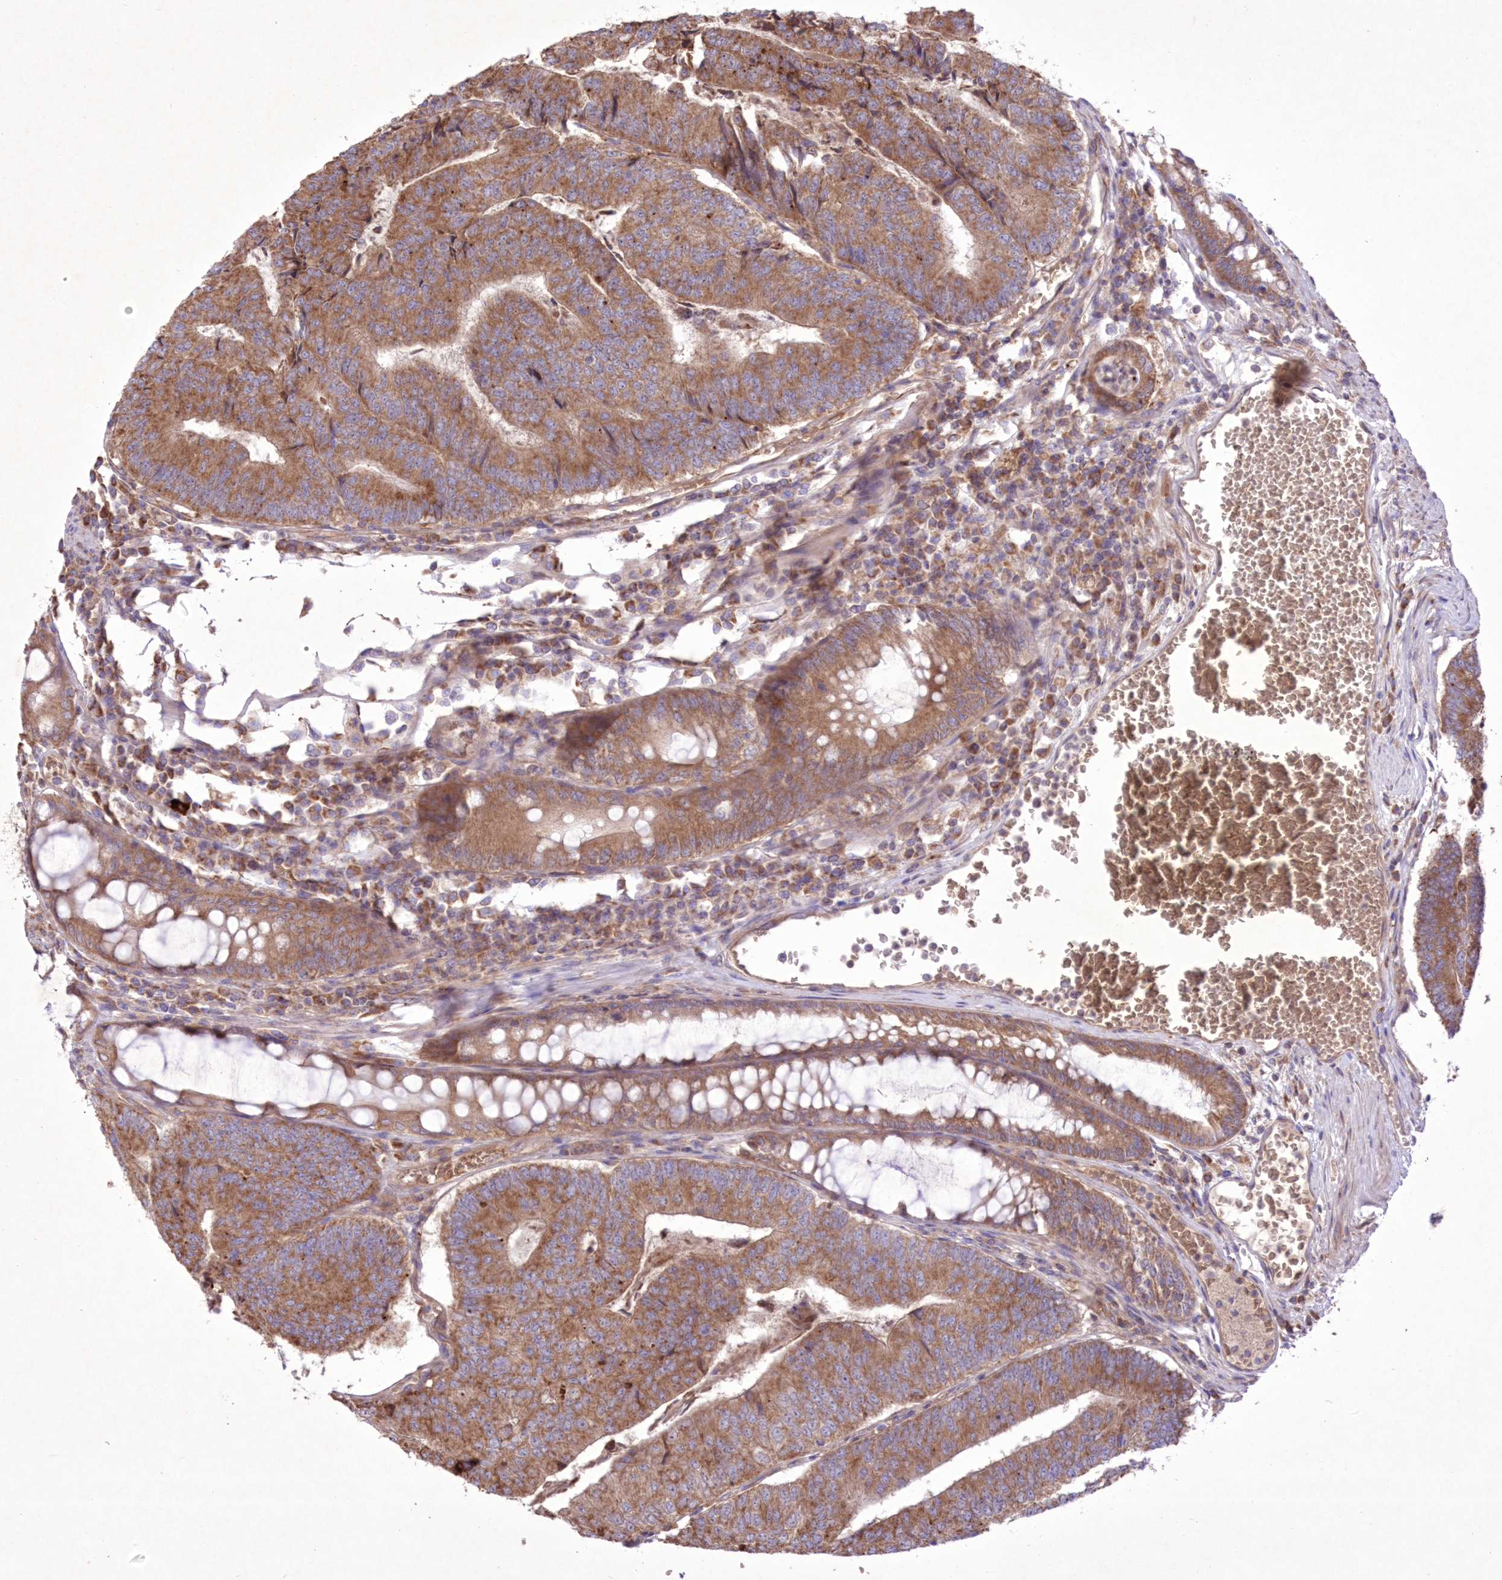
{"staining": {"intensity": "moderate", "quantity": ">75%", "location": "cytoplasmic/membranous"}, "tissue": "colorectal cancer", "cell_type": "Tumor cells", "image_type": "cancer", "snomed": [{"axis": "morphology", "description": "Adenocarcinoma, NOS"}, {"axis": "topography", "description": "Colon"}], "caption": "Colorectal cancer stained with DAB IHC demonstrates medium levels of moderate cytoplasmic/membranous staining in approximately >75% of tumor cells. (DAB IHC, brown staining for protein, blue staining for nuclei).", "gene": "FCHO2", "patient": {"sex": "female", "age": 67}}